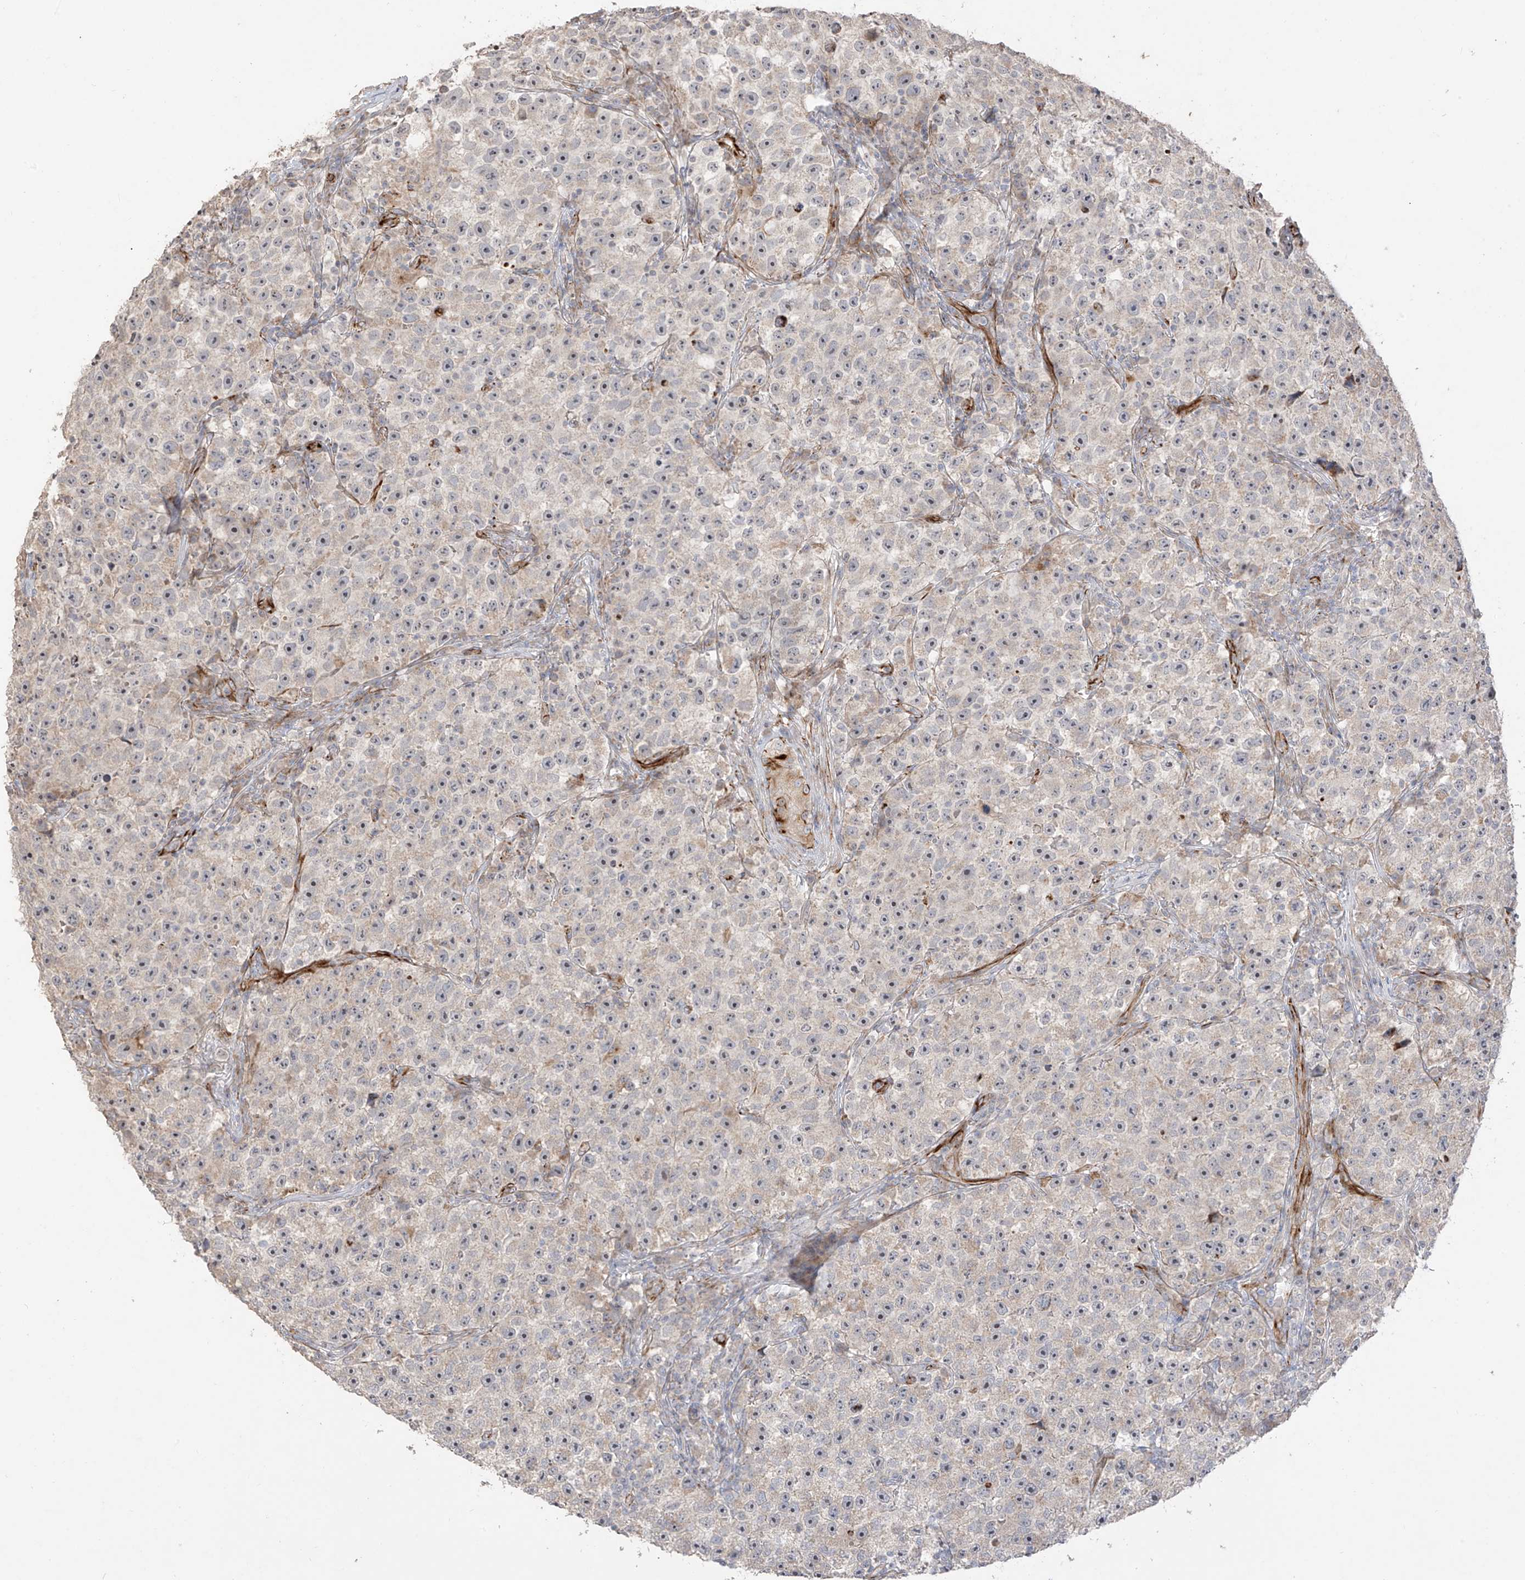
{"staining": {"intensity": "weak", "quantity": "<25%", "location": "cytoplasmic/membranous"}, "tissue": "testis cancer", "cell_type": "Tumor cells", "image_type": "cancer", "snomed": [{"axis": "morphology", "description": "Seminoma, NOS"}, {"axis": "topography", "description": "Testis"}], "caption": "Seminoma (testis) was stained to show a protein in brown. There is no significant positivity in tumor cells. (DAB IHC, high magnification).", "gene": "DCDC2", "patient": {"sex": "male", "age": 22}}